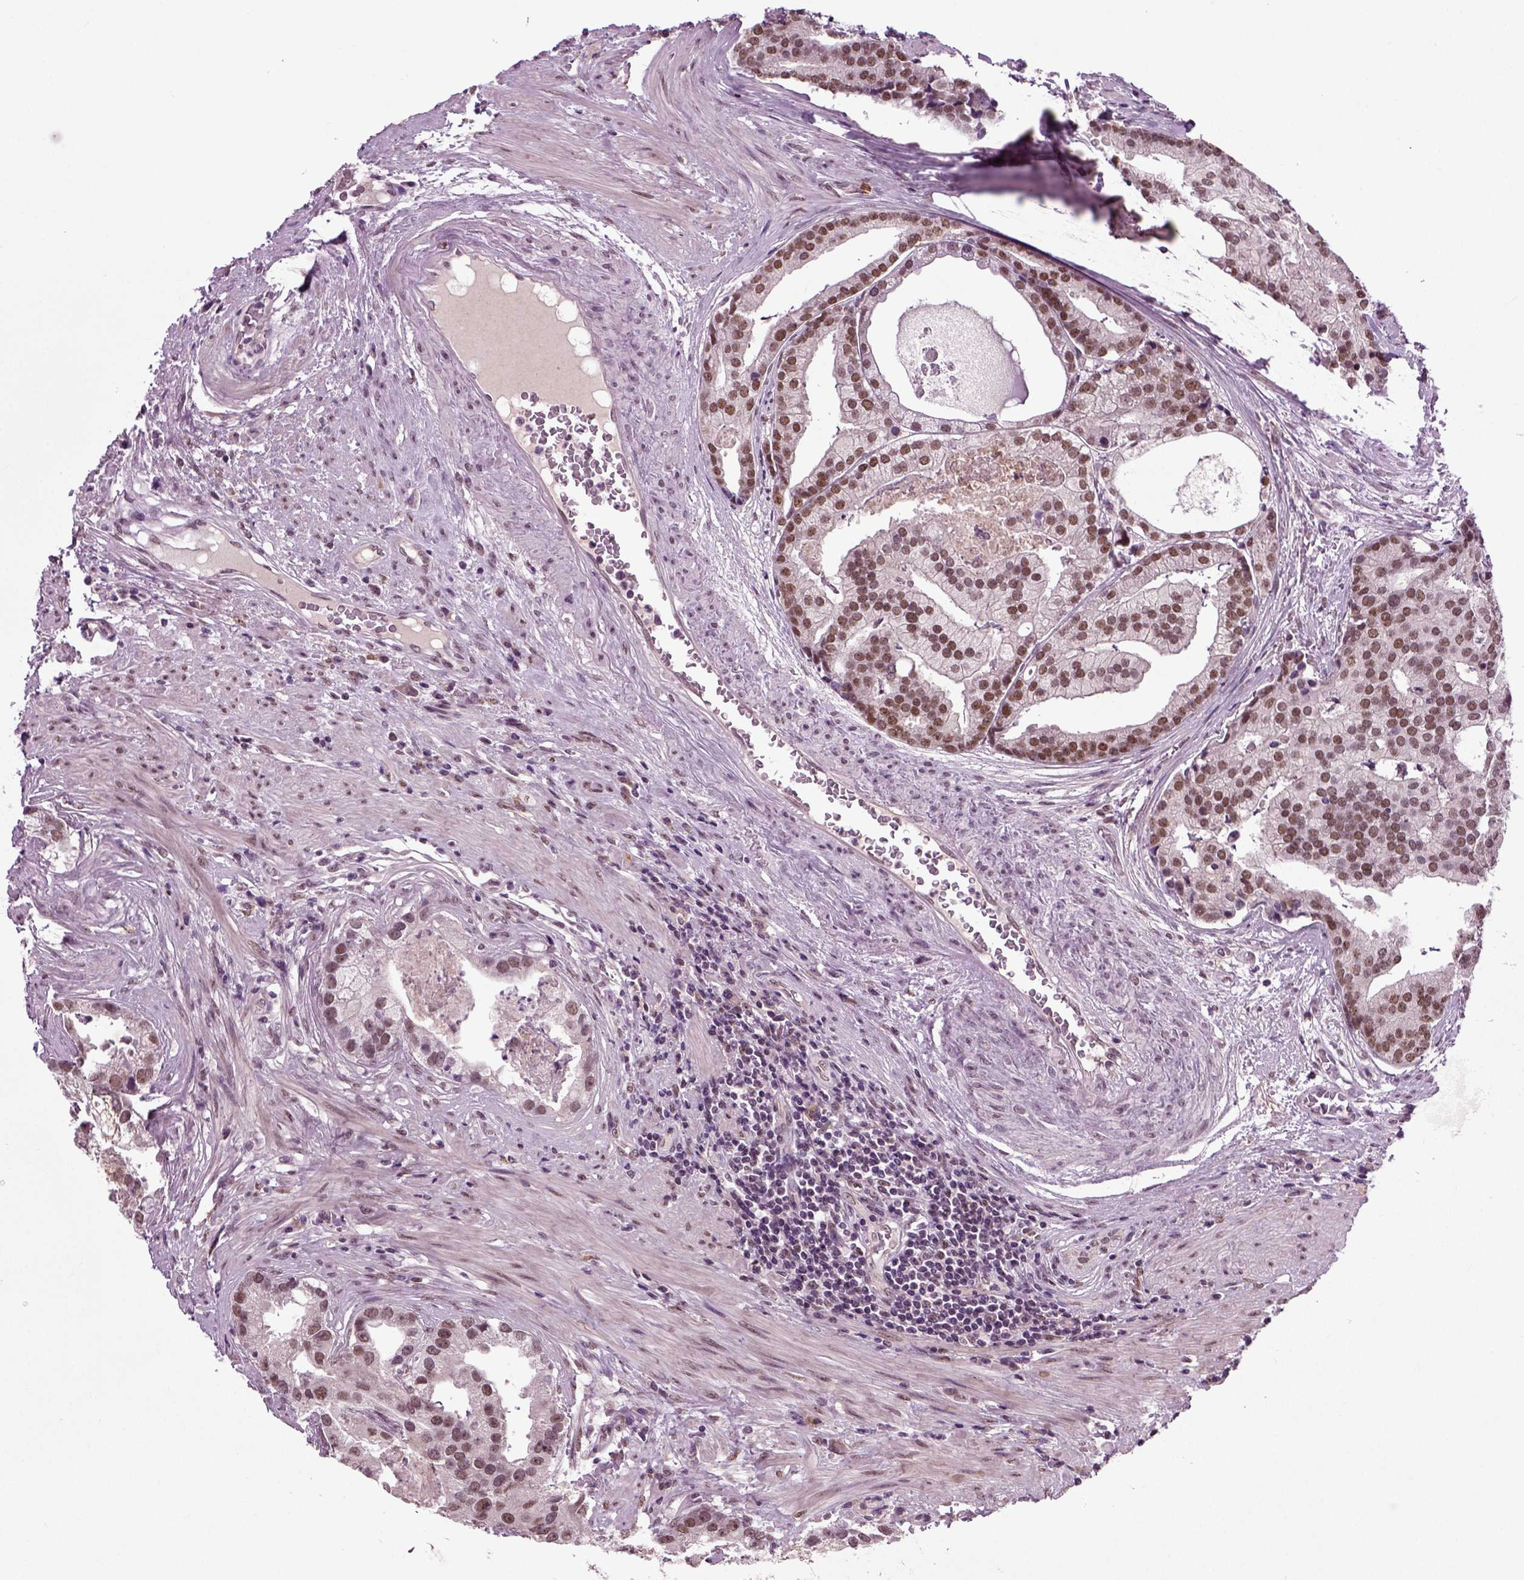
{"staining": {"intensity": "strong", "quantity": ">75%", "location": "nuclear"}, "tissue": "prostate cancer", "cell_type": "Tumor cells", "image_type": "cancer", "snomed": [{"axis": "morphology", "description": "Adenocarcinoma, NOS"}, {"axis": "topography", "description": "Prostate and seminal vesicle, NOS"}, {"axis": "topography", "description": "Prostate"}], "caption": "Protein staining exhibits strong nuclear staining in approximately >75% of tumor cells in prostate cancer (adenocarcinoma).", "gene": "RCOR3", "patient": {"sex": "male", "age": 44}}